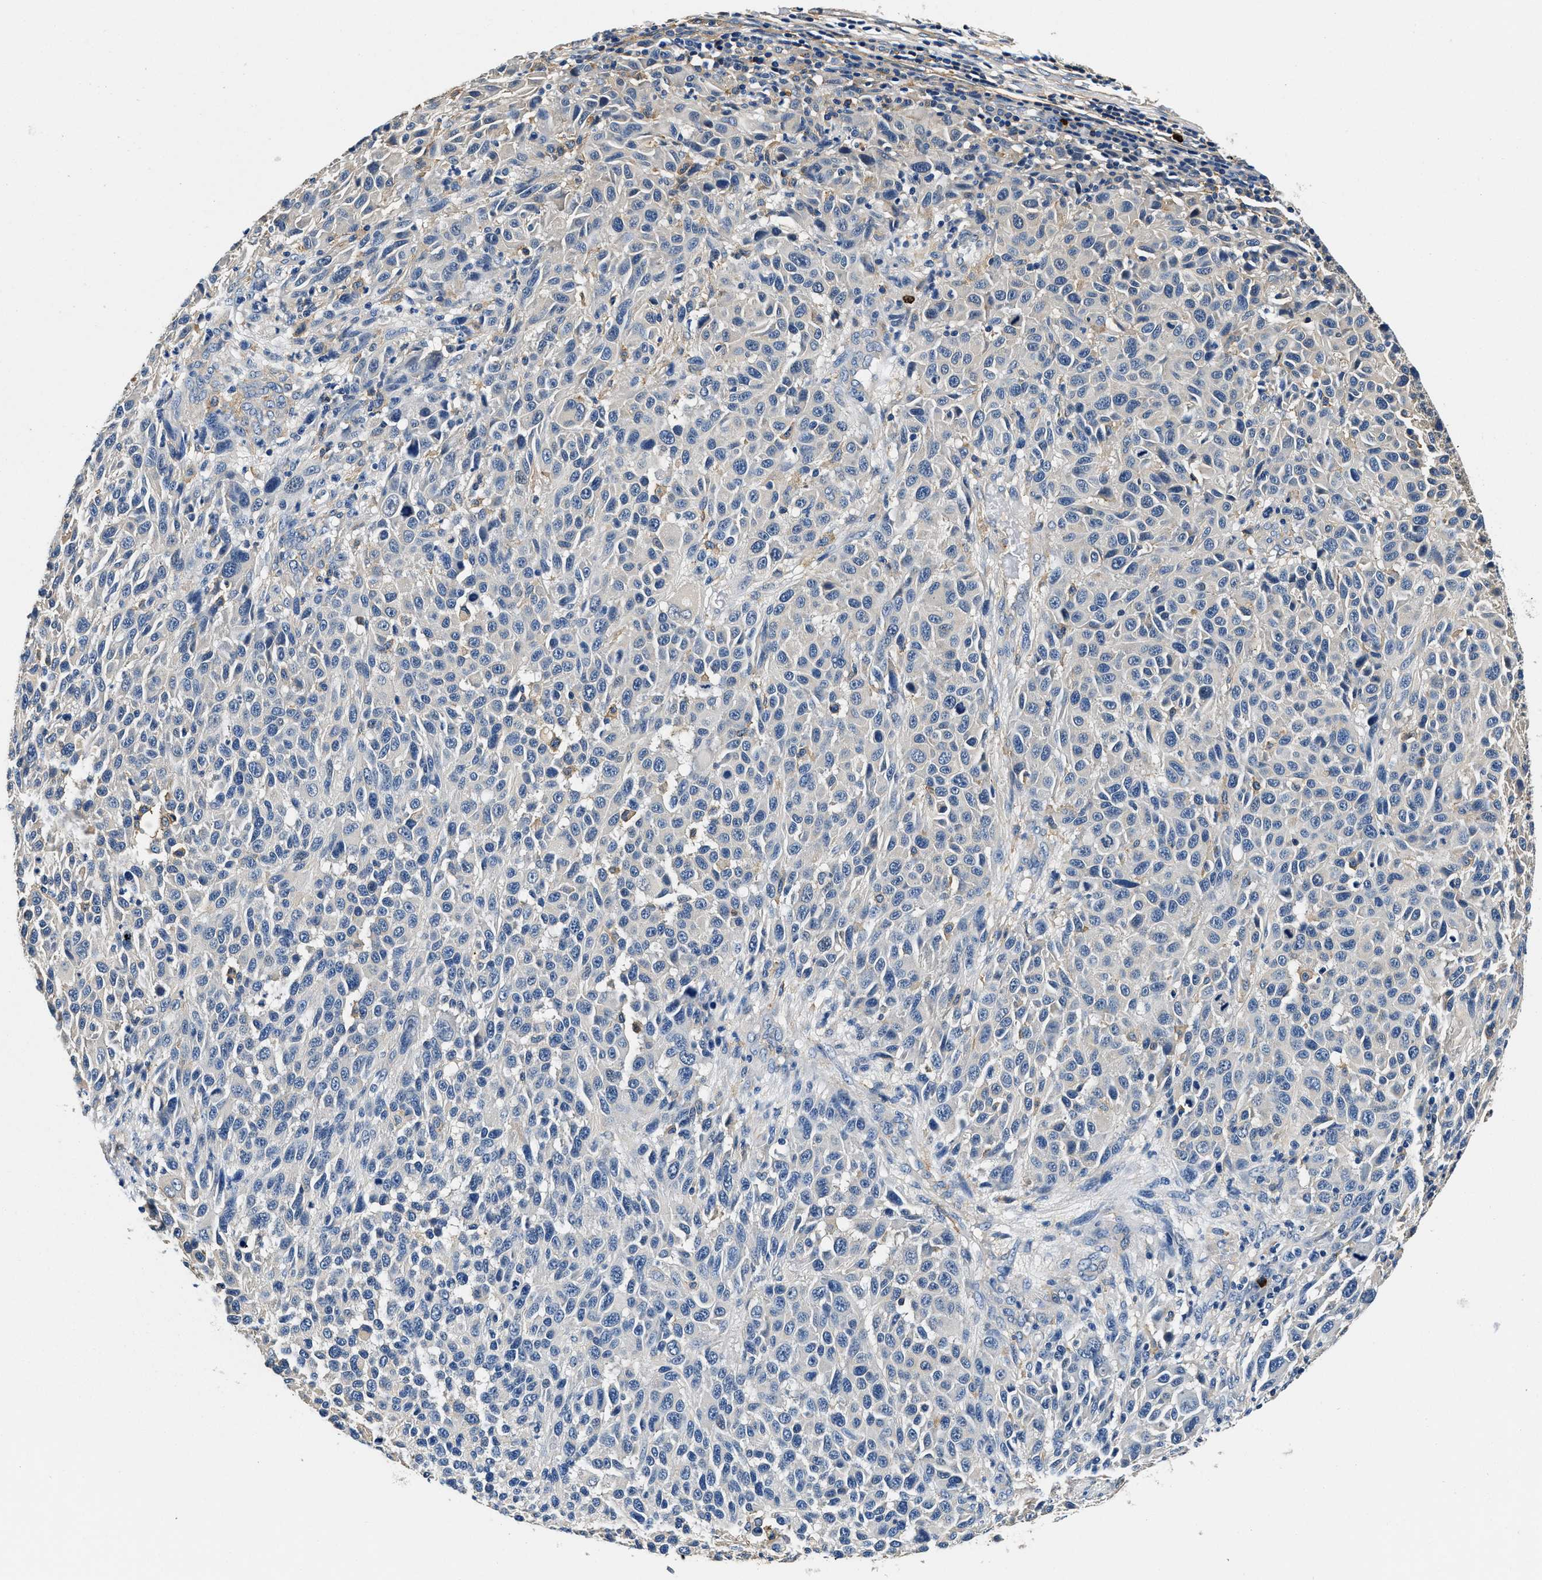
{"staining": {"intensity": "negative", "quantity": "none", "location": "none"}, "tissue": "melanoma", "cell_type": "Tumor cells", "image_type": "cancer", "snomed": [{"axis": "morphology", "description": "Malignant melanoma, Metastatic site"}, {"axis": "topography", "description": "Lymph node"}], "caption": "This is a photomicrograph of immunohistochemistry (IHC) staining of melanoma, which shows no expression in tumor cells. The staining is performed using DAB (3,3'-diaminobenzidine) brown chromogen with nuclei counter-stained in using hematoxylin.", "gene": "ZFAND3", "patient": {"sex": "male", "age": 61}}